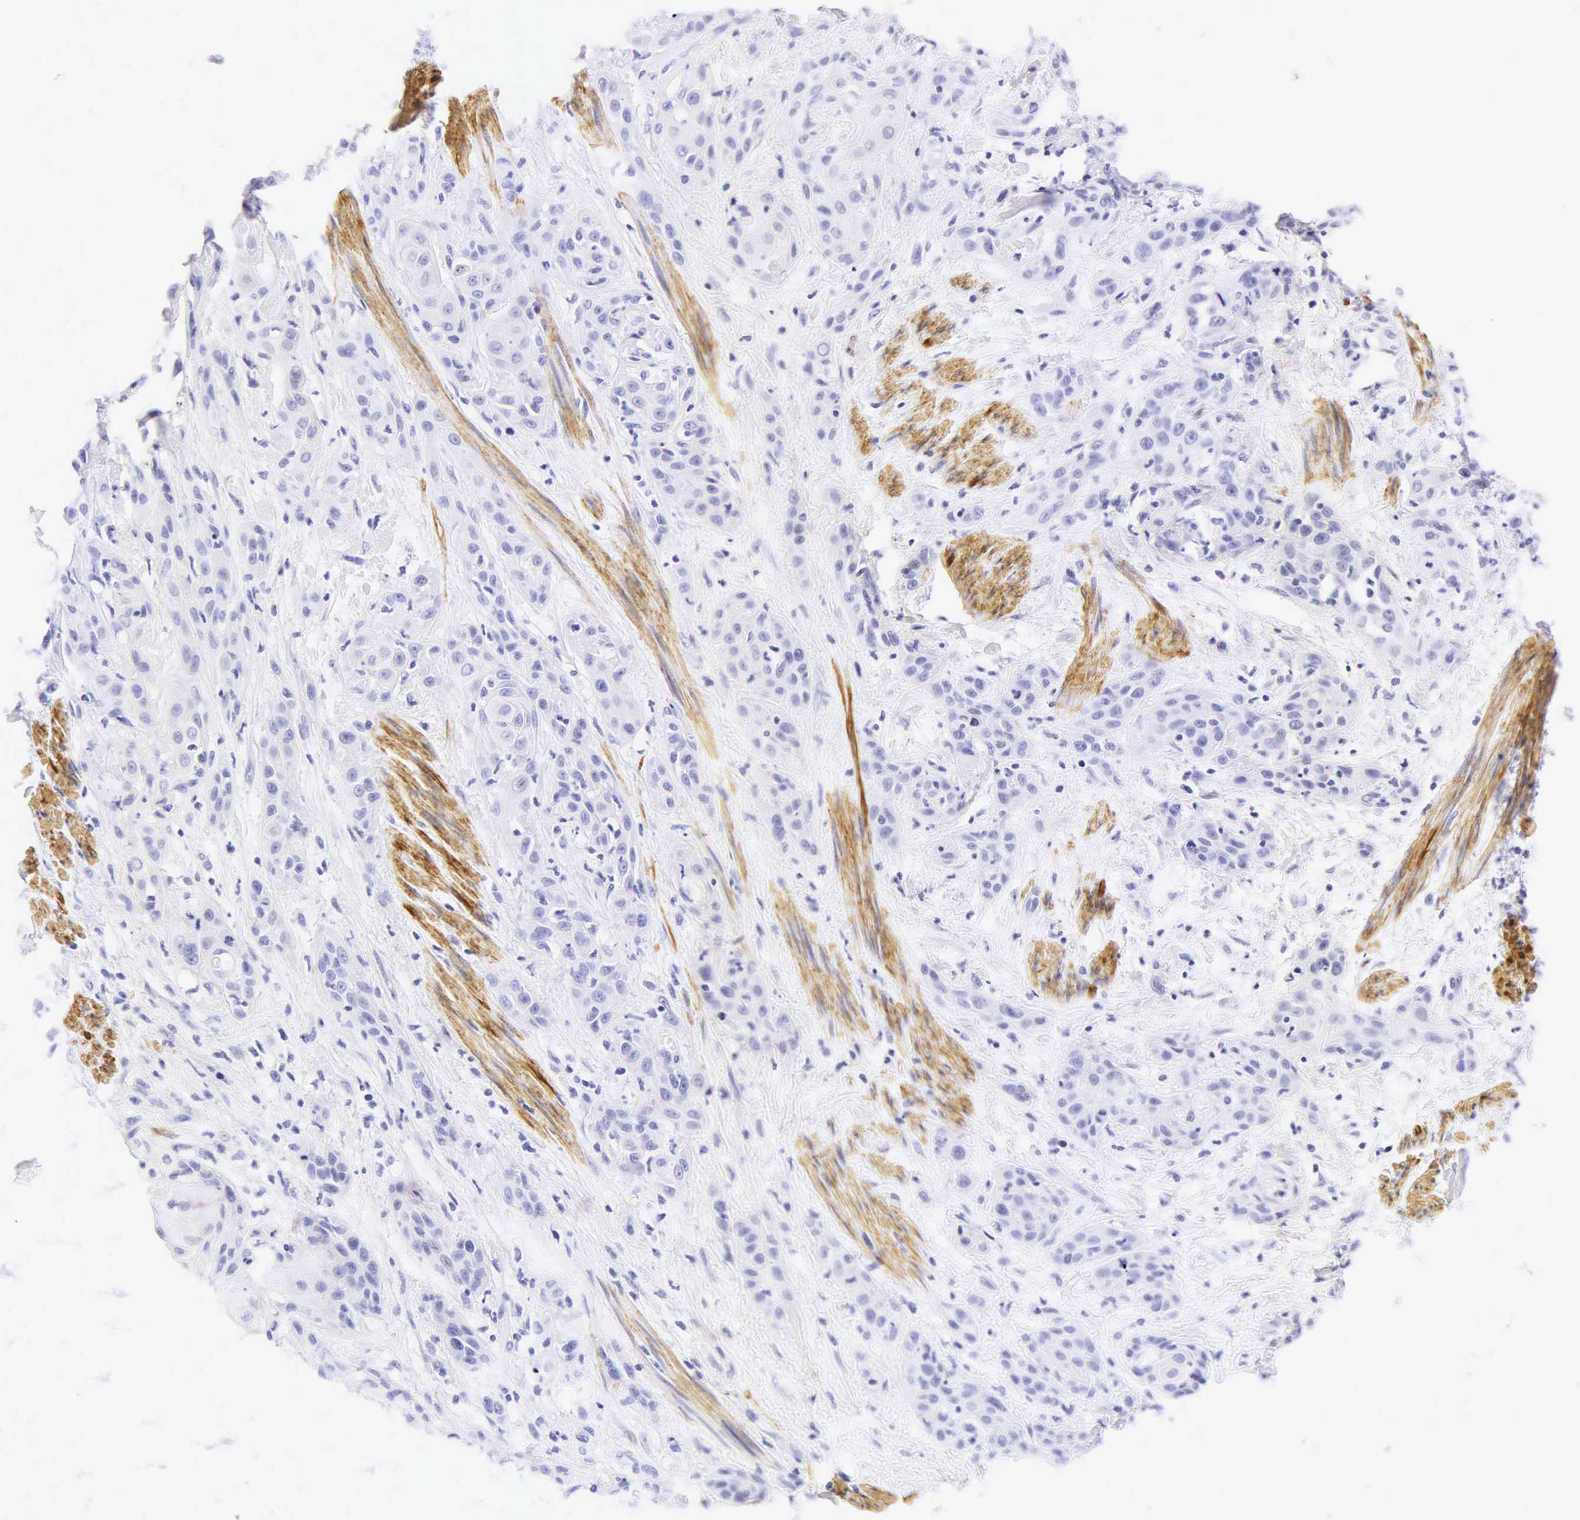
{"staining": {"intensity": "negative", "quantity": "none", "location": "none"}, "tissue": "skin cancer", "cell_type": "Tumor cells", "image_type": "cancer", "snomed": [{"axis": "morphology", "description": "Squamous cell carcinoma, NOS"}, {"axis": "topography", "description": "Skin"}, {"axis": "topography", "description": "Anal"}], "caption": "Tumor cells show no significant protein positivity in skin squamous cell carcinoma. (DAB (3,3'-diaminobenzidine) IHC visualized using brightfield microscopy, high magnification).", "gene": "CALD1", "patient": {"sex": "male", "age": 64}}